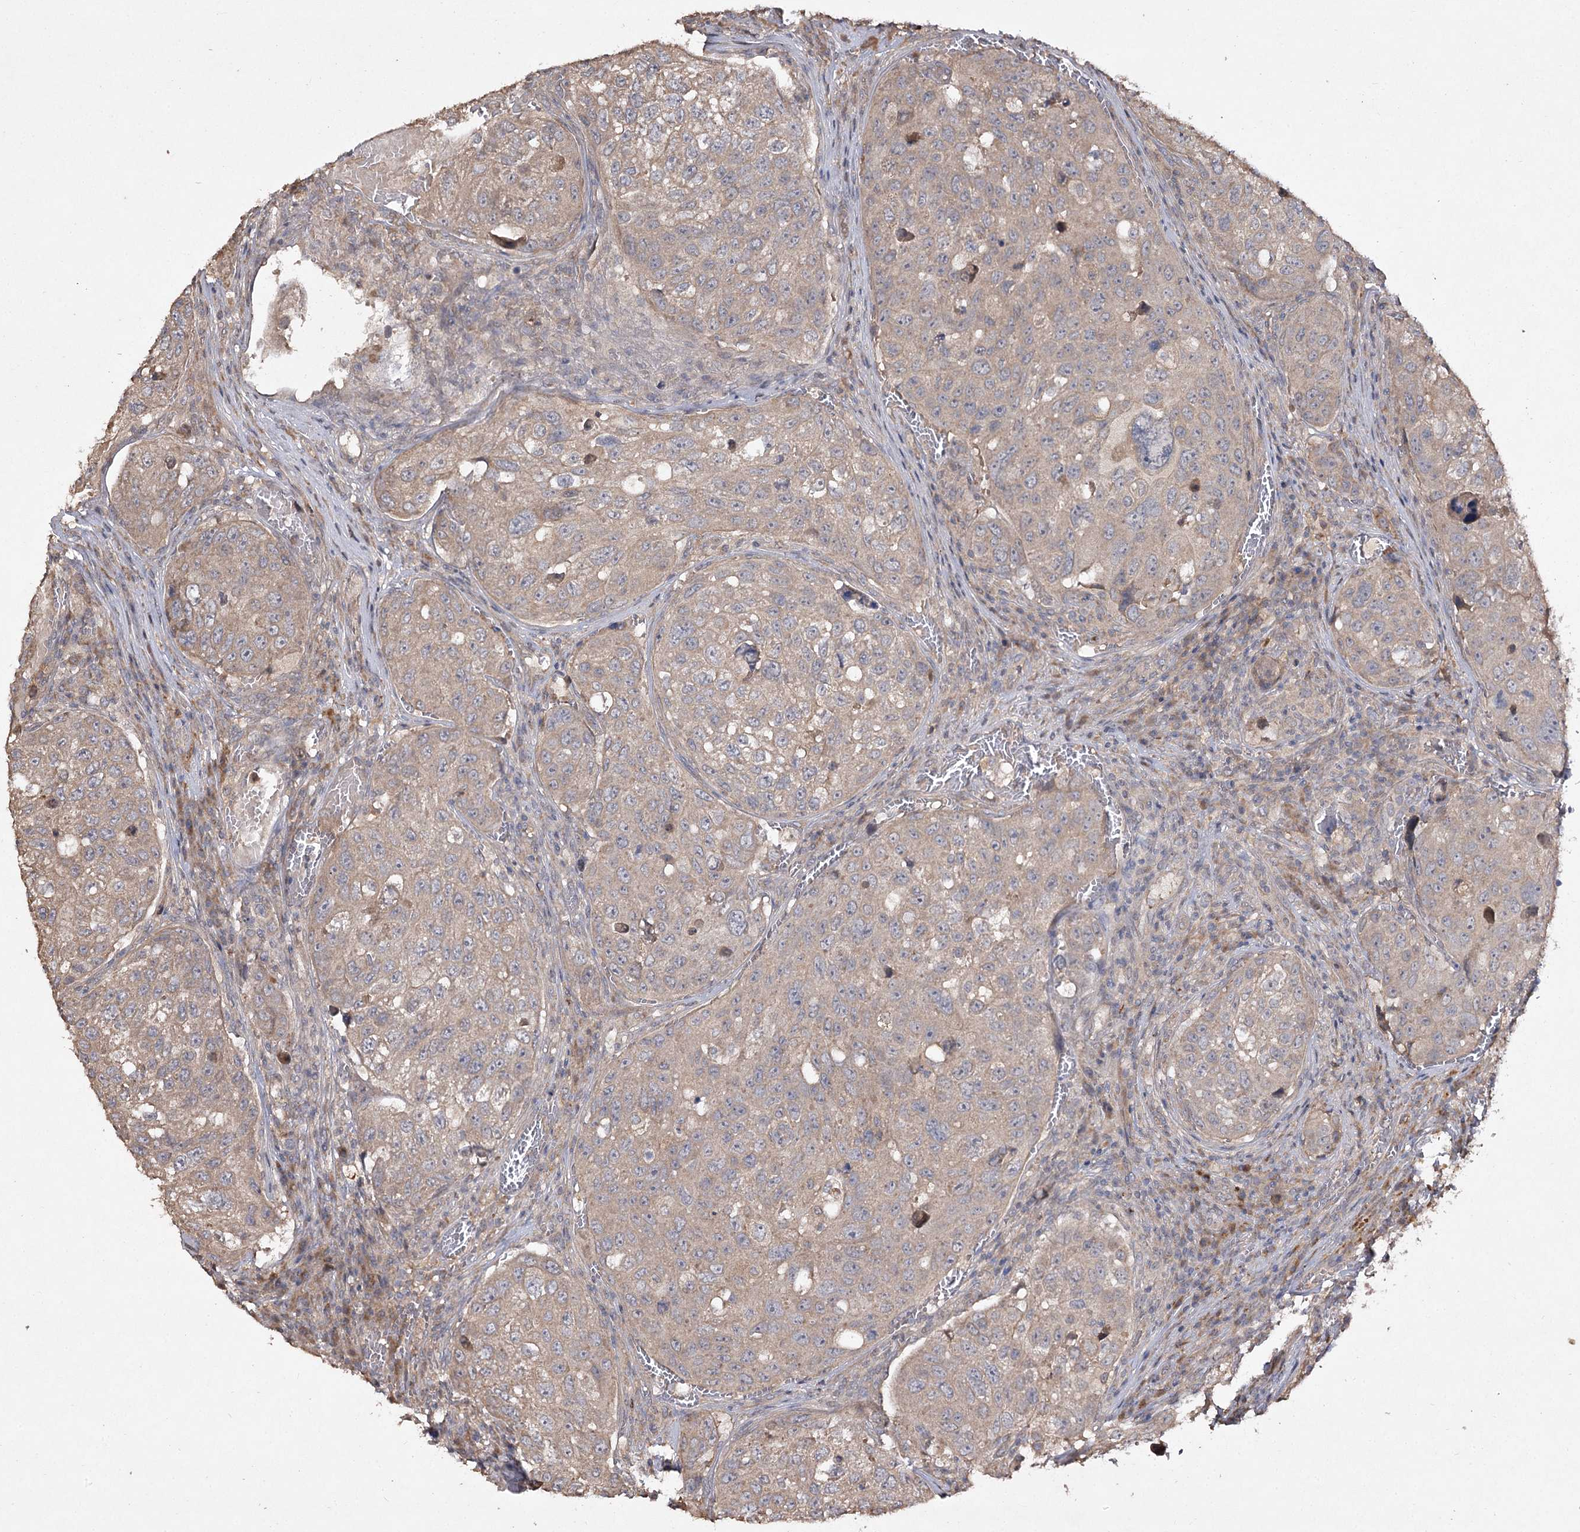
{"staining": {"intensity": "moderate", "quantity": ">75%", "location": "cytoplasmic/membranous"}, "tissue": "urothelial cancer", "cell_type": "Tumor cells", "image_type": "cancer", "snomed": [{"axis": "morphology", "description": "Urothelial carcinoma, High grade"}, {"axis": "topography", "description": "Lymph node"}, {"axis": "topography", "description": "Urinary bladder"}], "caption": "A histopathology image of human urothelial cancer stained for a protein reveals moderate cytoplasmic/membranous brown staining in tumor cells.", "gene": "FANCL", "patient": {"sex": "male", "age": 51}}